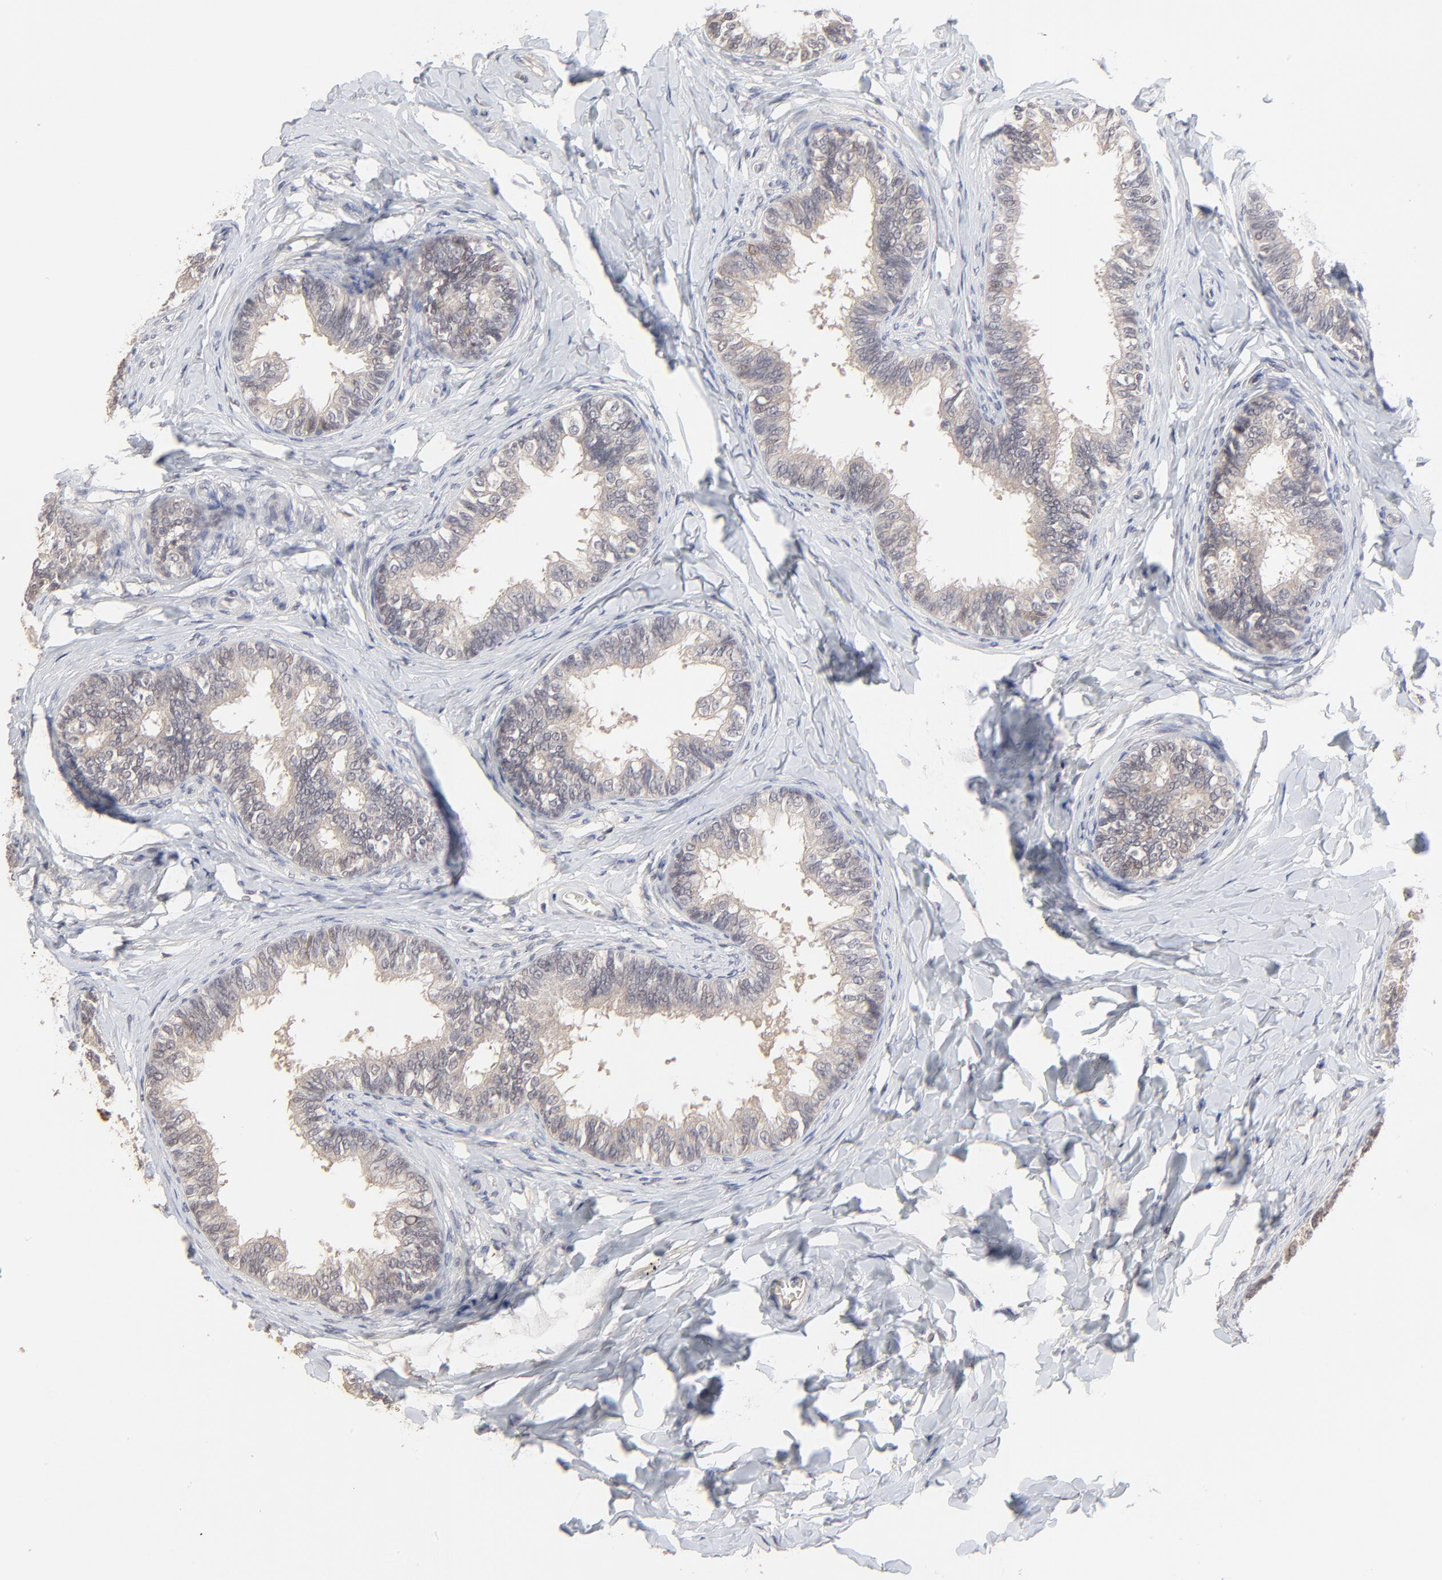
{"staining": {"intensity": "weak", "quantity": ">75%", "location": "cytoplasmic/membranous"}, "tissue": "epididymis", "cell_type": "Glandular cells", "image_type": "normal", "snomed": [{"axis": "morphology", "description": "Normal tissue, NOS"}, {"axis": "topography", "description": "Epididymis"}], "caption": "High-power microscopy captured an immunohistochemistry image of benign epididymis, revealing weak cytoplasmic/membranous expression in approximately >75% of glandular cells. (DAB (3,3'-diaminobenzidine) IHC, brown staining for protein, blue staining for nuclei).", "gene": "FAM199X", "patient": {"sex": "male", "age": 26}}